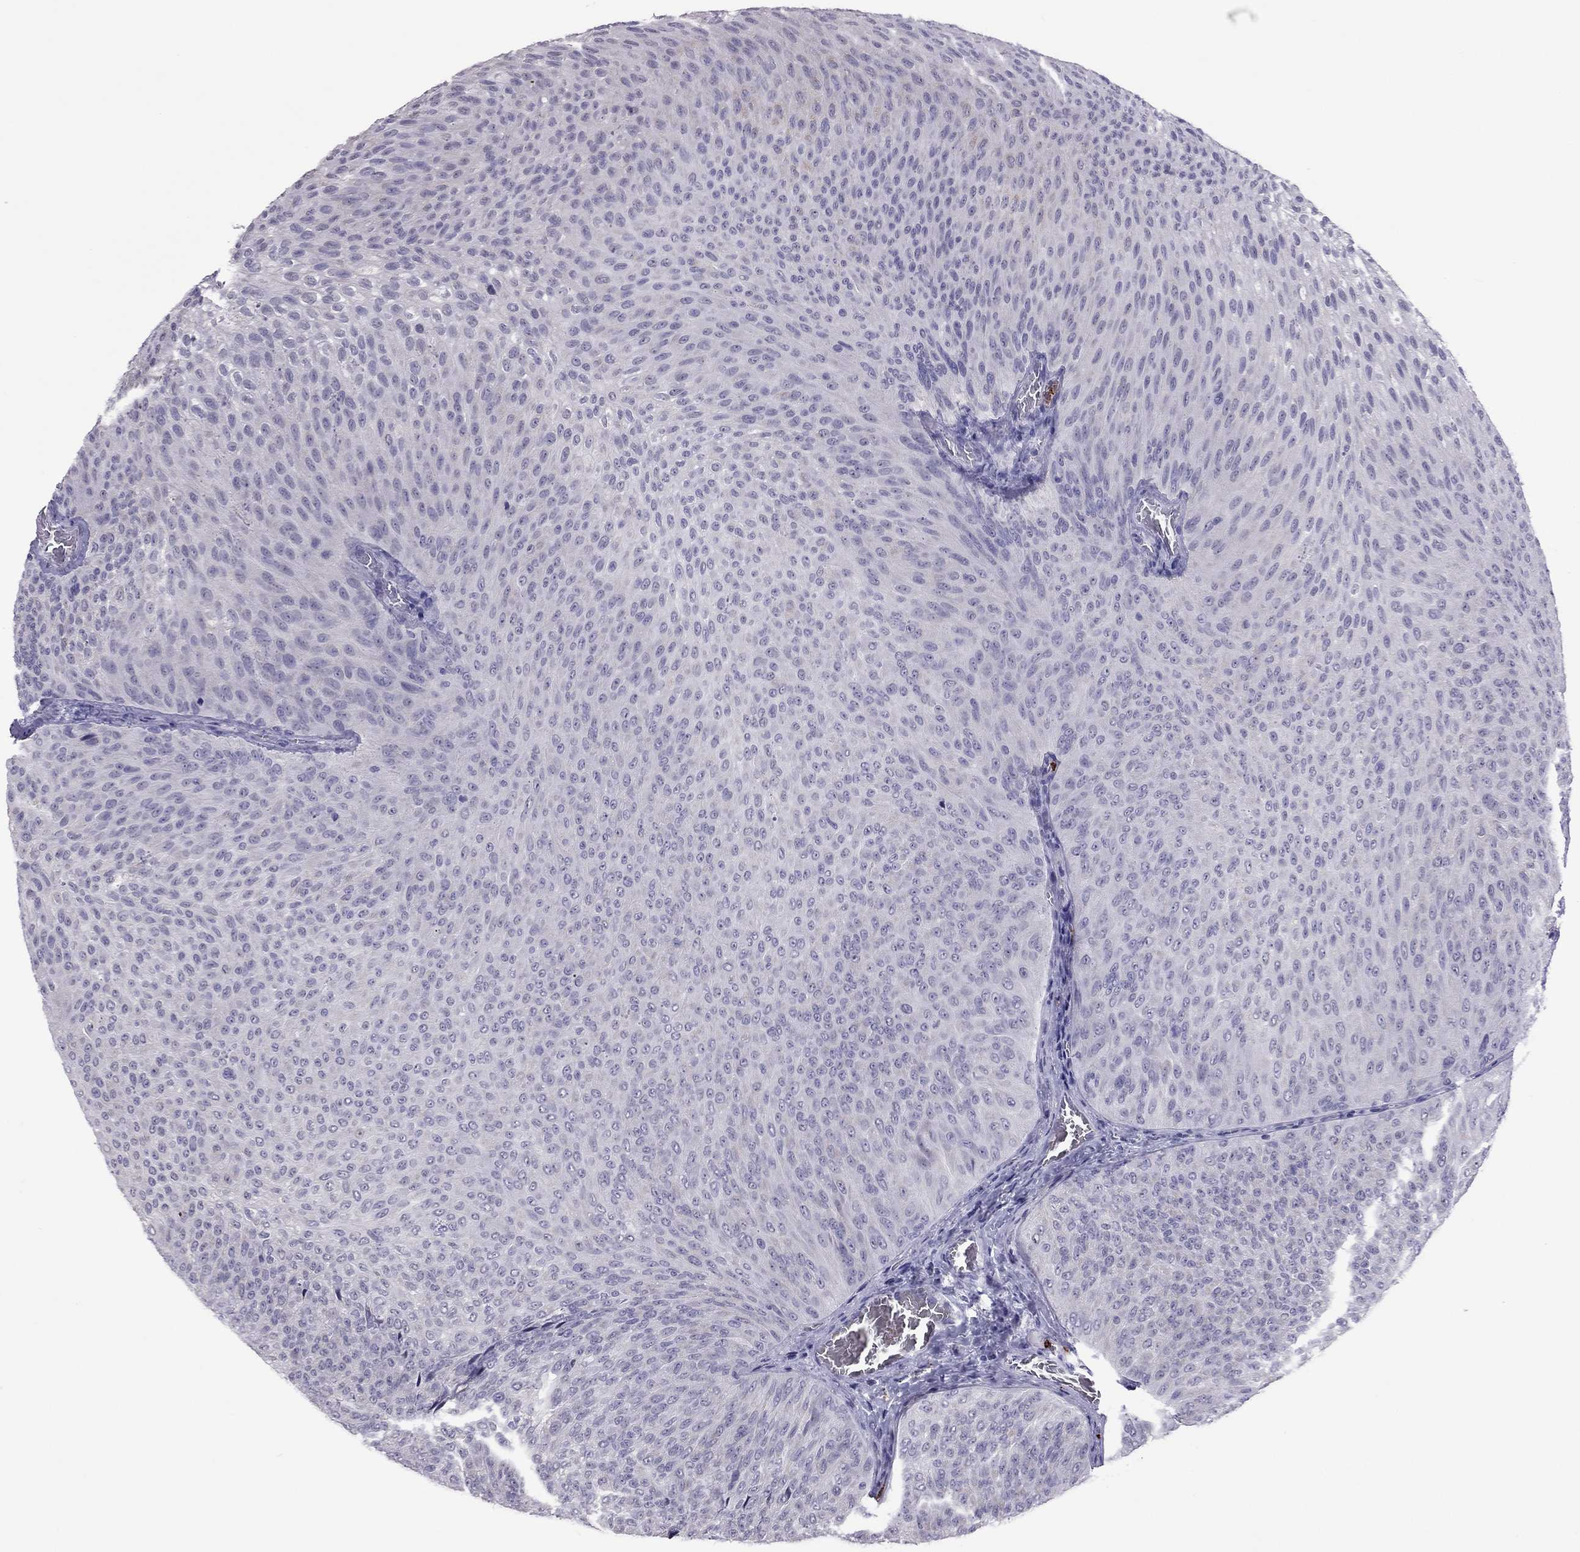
{"staining": {"intensity": "negative", "quantity": "none", "location": "none"}, "tissue": "urothelial cancer", "cell_type": "Tumor cells", "image_type": "cancer", "snomed": [{"axis": "morphology", "description": "Urothelial carcinoma, Low grade"}, {"axis": "topography", "description": "Urinary bladder"}], "caption": "Immunohistochemistry histopathology image of neoplastic tissue: human low-grade urothelial carcinoma stained with DAB shows no significant protein staining in tumor cells.", "gene": "CCL27", "patient": {"sex": "male", "age": 78}}